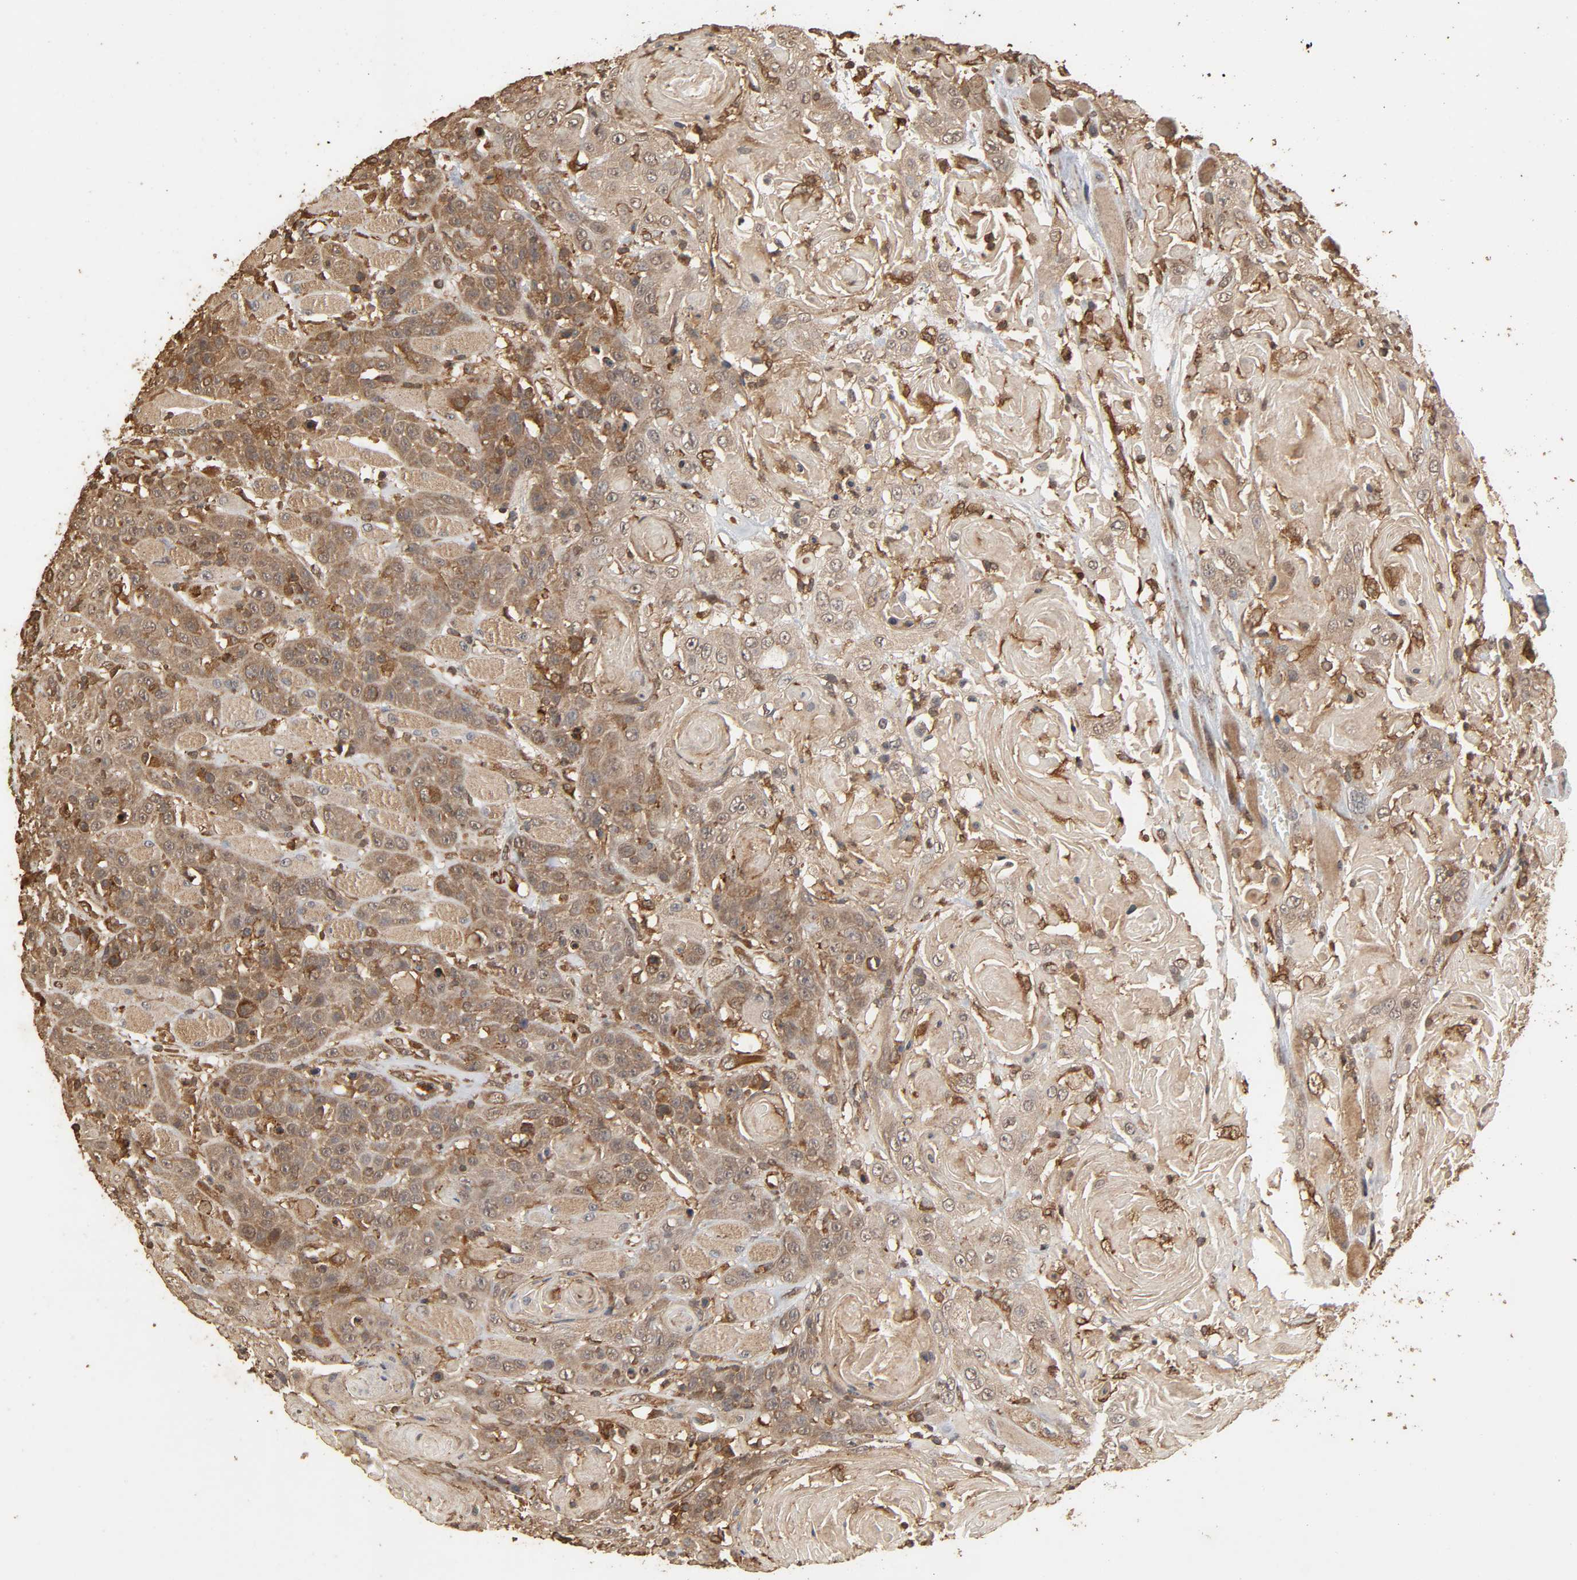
{"staining": {"intensity": "moderate", "quantity": "25%-75%", "location": "cytoplasmic/membranous"}, "tissue": "head and neck cancer", "cell_type": "Tumor cells", "image_type": "cancer", "snomed": [{"axis": "morphology", "description": "Squamous cell carcinoma, NOS"}, {"axis": "topography", "description": "Head-Neck"}], "caption": "Protein staining of head and neck cancer (squamous cell carcinoma) tissue exhibits moderate cytoplasmic/membranous expression in approximately 25%-75% of tumor cells.", "gene": "RPS6KA6", "patient": {"sex": "female", "age": 84}}